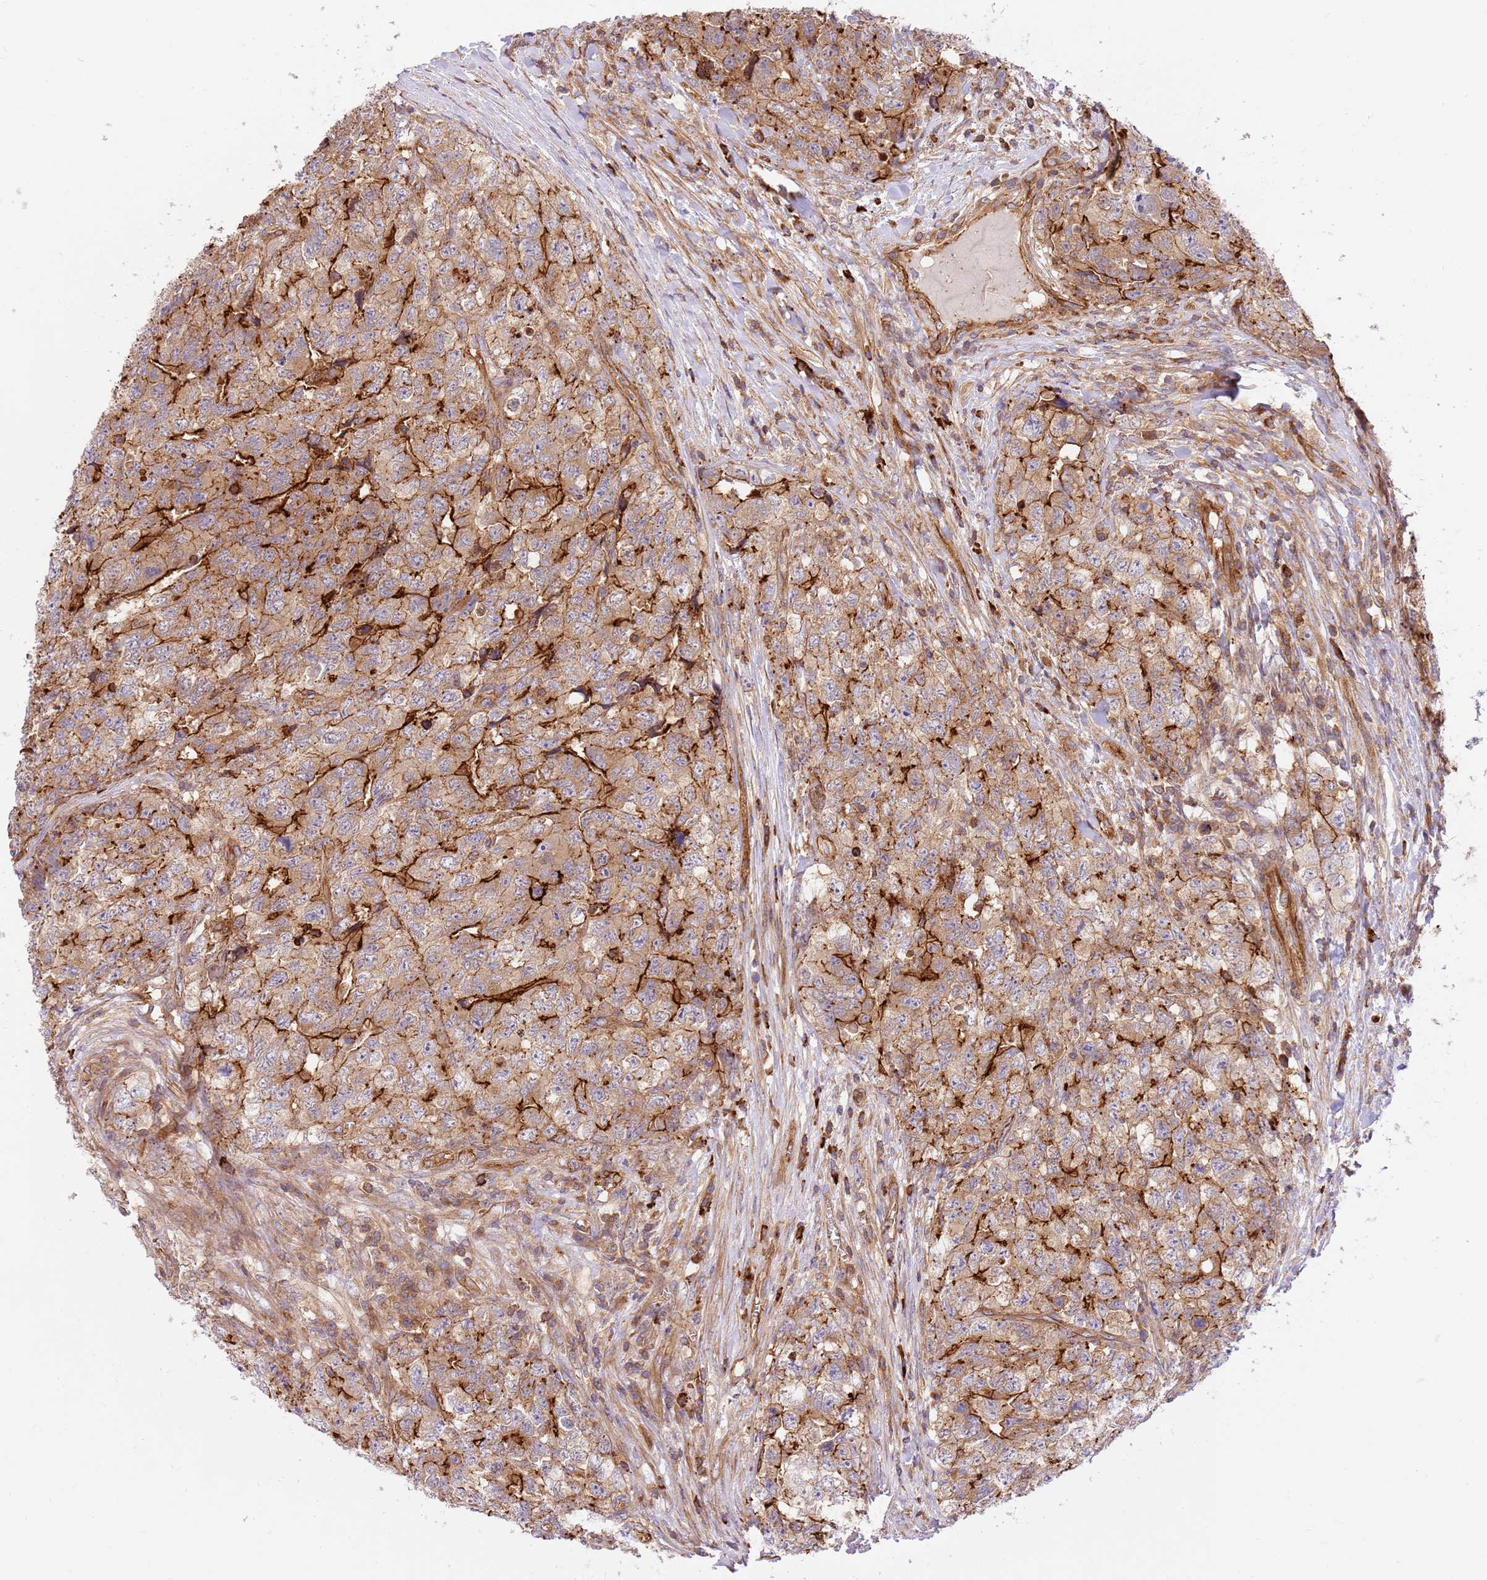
{"staining": {"intensity": "strong", "quantity": "25%-75%", "location": "cytoplasmic/membranous"}, "tissue": "testis cancer", "cell_type": "Tumor cells", "image_type": "cancer", "snomed": [{"axis": "morphology", "description": "Carcinoma, Embryonal, NOS"}, {"axis": "topography", "description": "Testis"}], "caption": "Testis cancer (embryonal carcinoma) stained with a brown dye reveals strong cytoplasmic/membranous positive positivity in approximately 25%-75% of tumor cells.", "gene": "EFCAB8", "patient": {"sex": "male", "age": 31}}